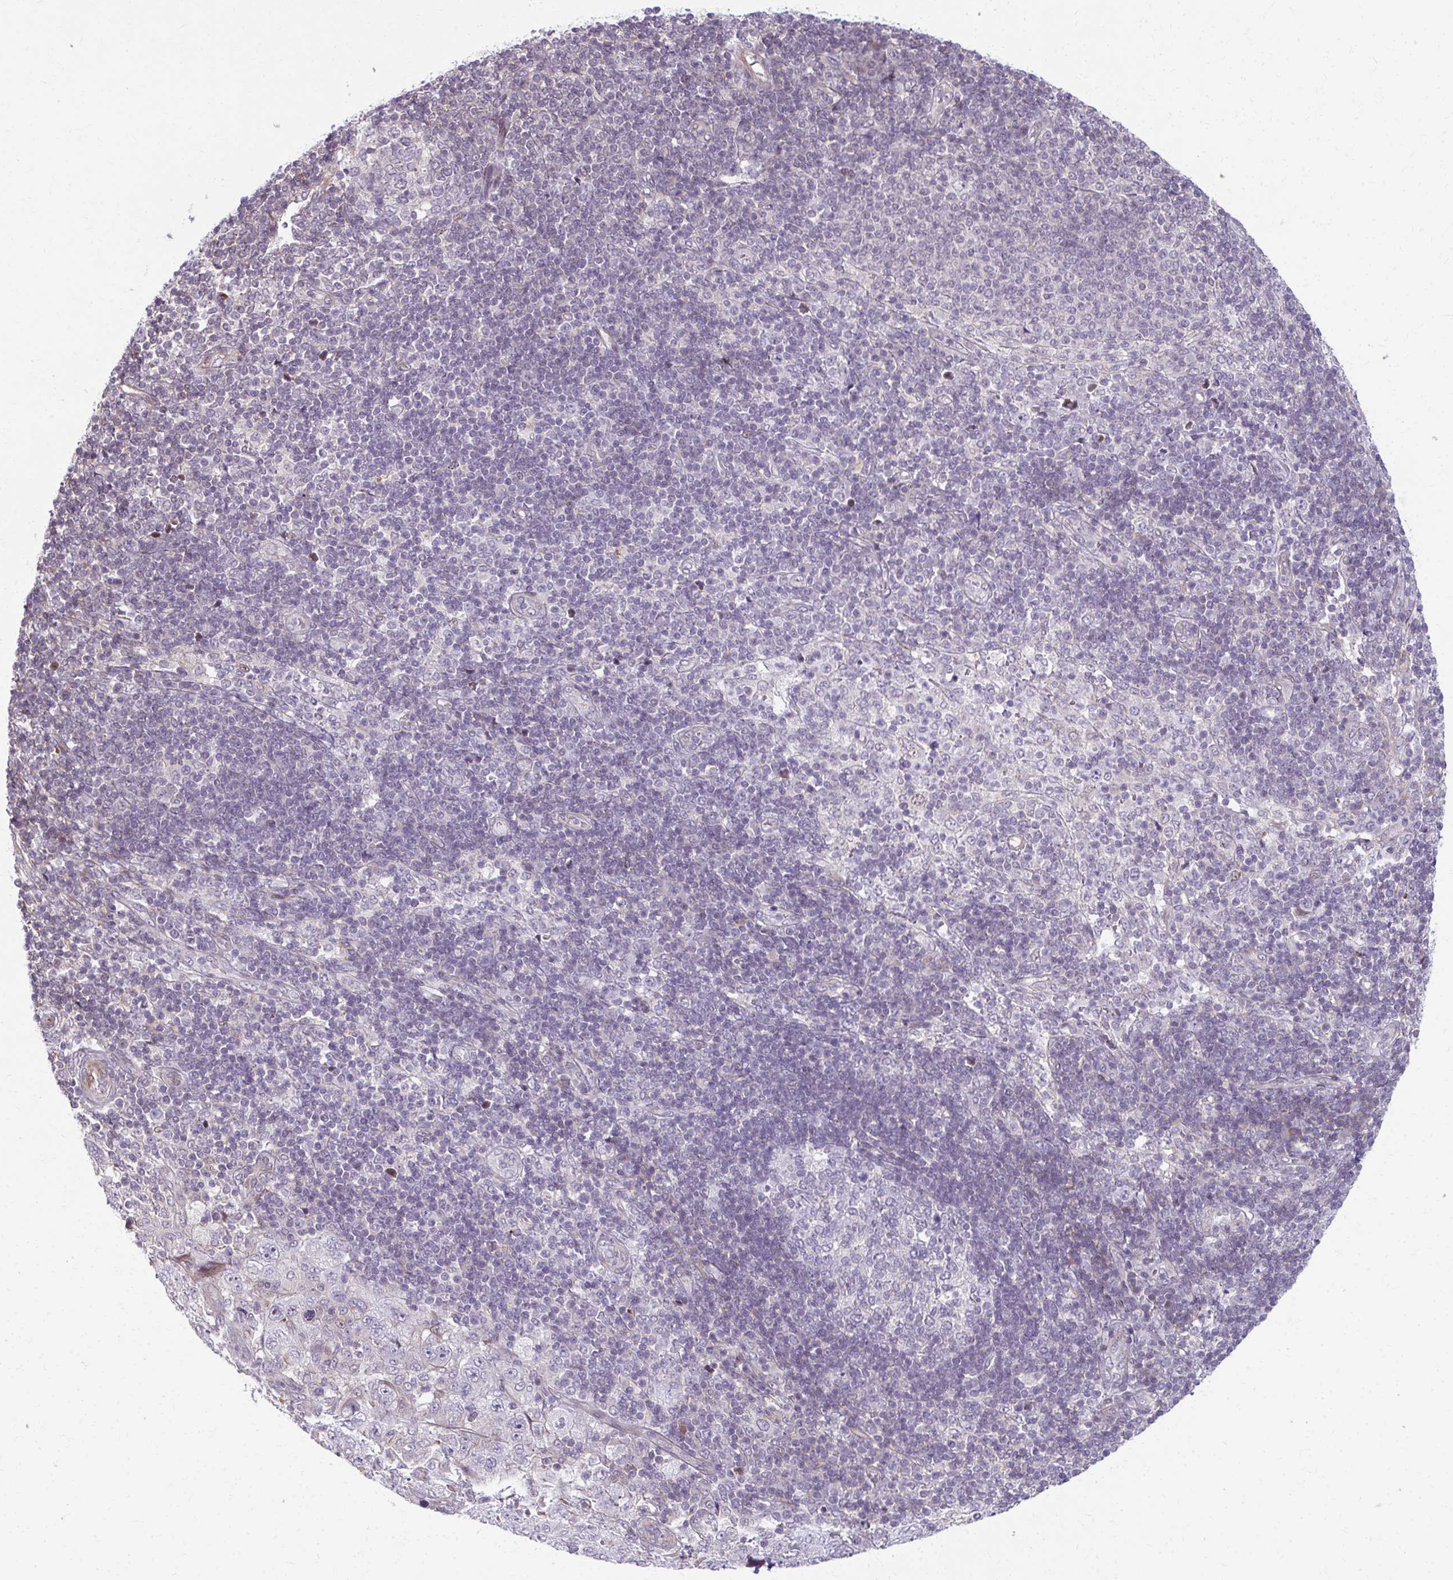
{"staining": {"intensity": "negative", "quantity": "none", "location": "none"}, "tissue": "pancreatic cancer", "cell_type": "Tumor cells", "image_type": "cancer", "snomed": [{"axis": "morphology", "description": "Adenocarcinoma, NOS"}, {"axis": "topography", "description": "Pancreas"}], "caption": "IHC of adenocarcinoma (pancreatic) displays no staining in tumor cells.", "gene": "MAF1", "patient": {"sex": "male", "age": 68}}